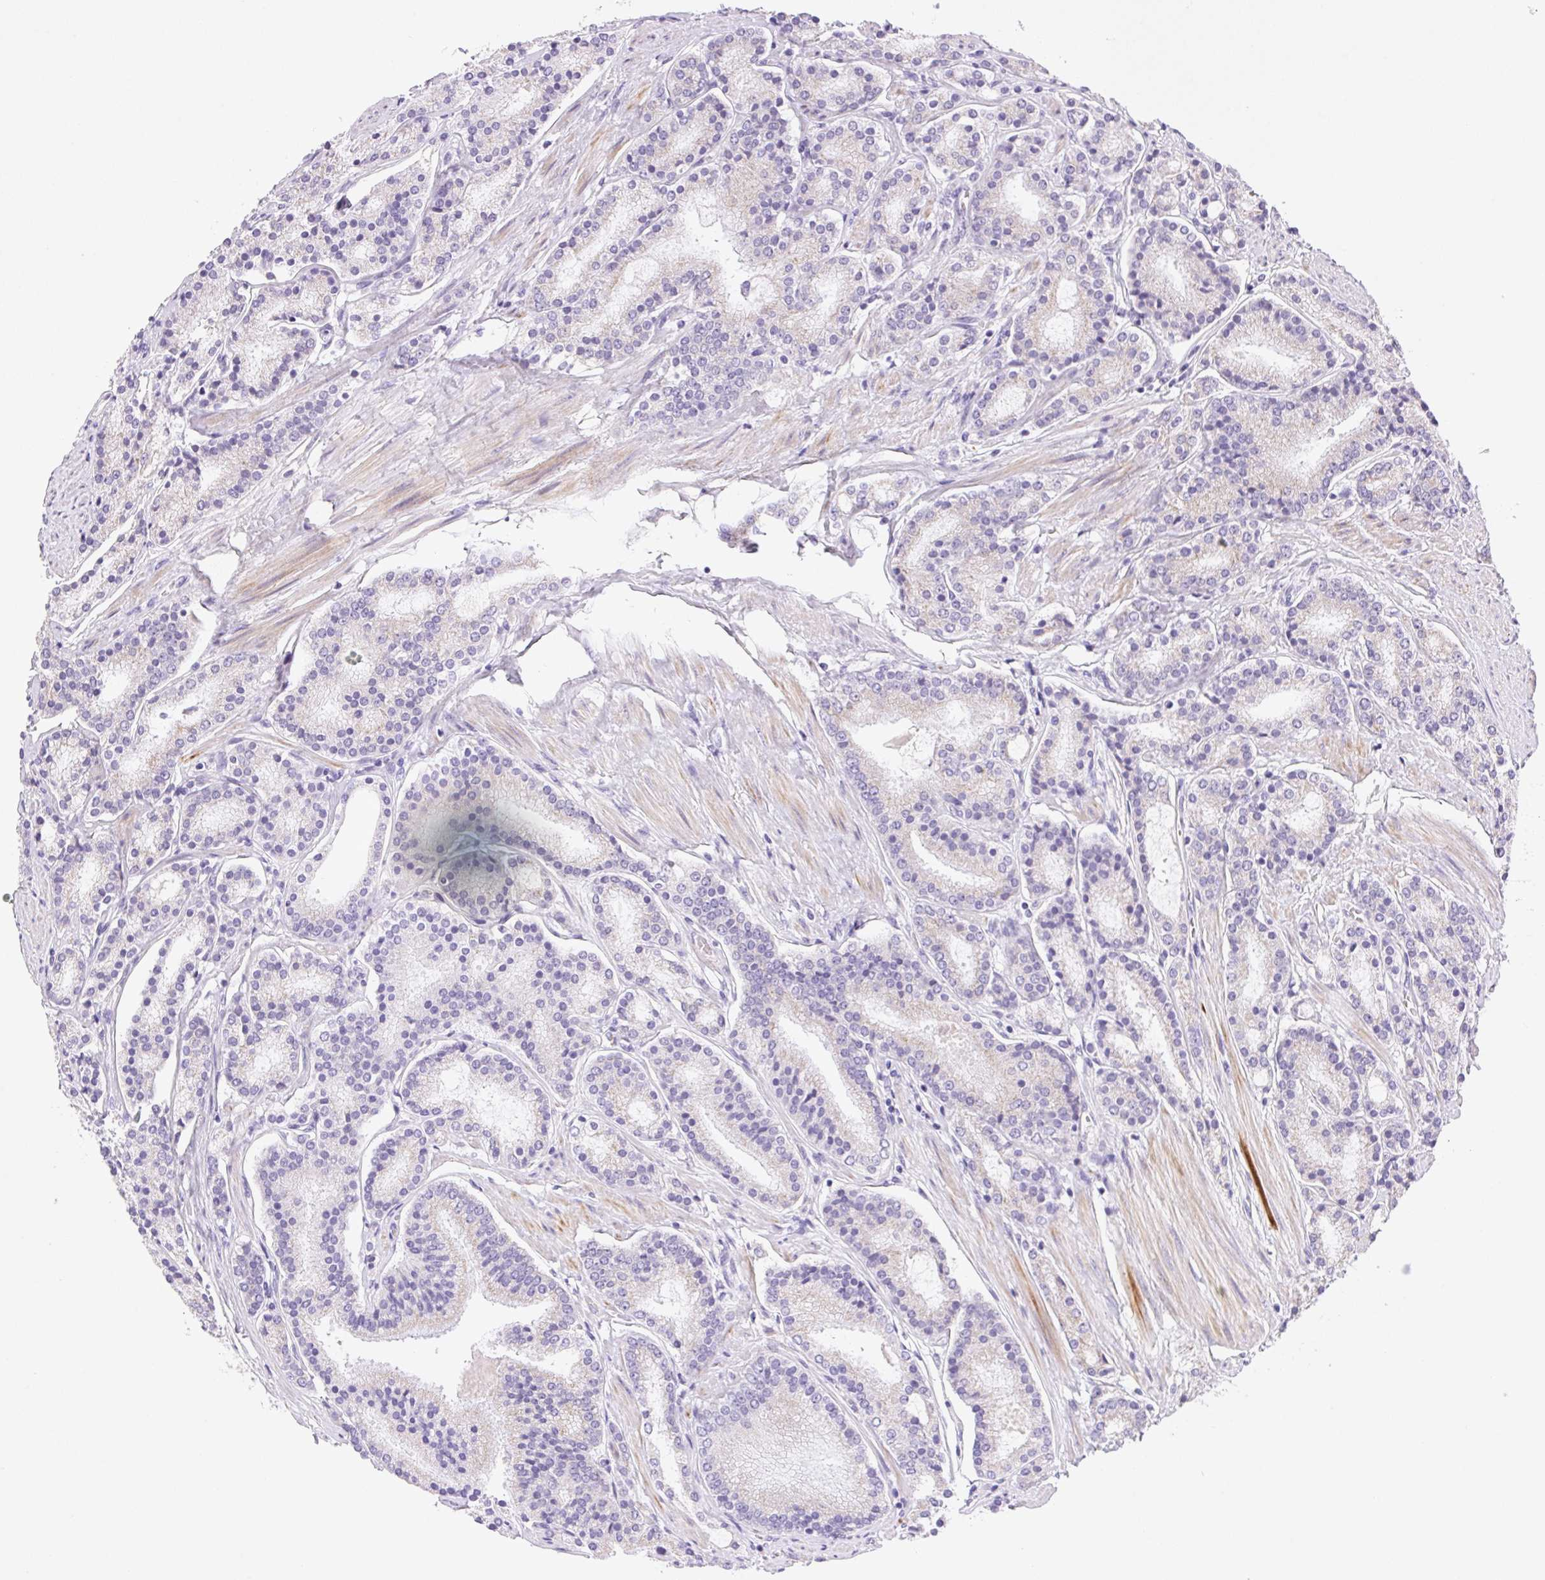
{"staining": {"intensity": "negative", "quantity": "none", "location": "none"}, "tissue": "prostate cancer", "cell_type": "Tumor cells", "image_type": "cancer", "snomed": [{"axis": "morphology", "description": "Adenocarcinoma, High grade"}, {"axis": "topography", "description": "Prostate"}], "caption": "Immunohistochemical staining of human high-grade adenocarcinoma (prostate) exhibits no significant positivity in tumor cells.", "gene": "ARHGAP11B", "patient": {"sex": "male", "age": 63}}